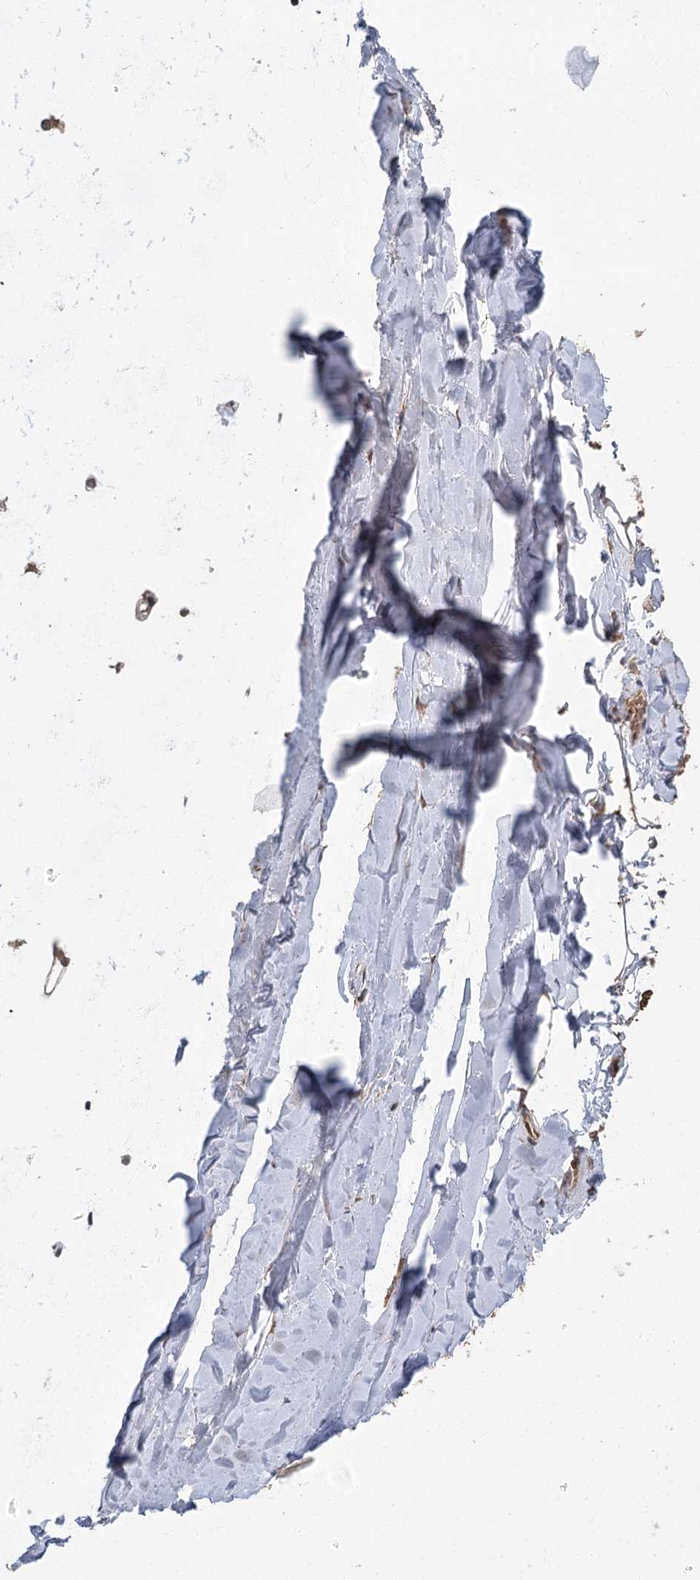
{"staining": {"intensity": "weak", "quantity": ">75%", "location": "cytoplasmic/membranous,nuclear"}, "tissue": "adipose tissue", "cell_type": "Adipocytes", "image_type": "normal", "snomed": [{"axis": "morphology", "description": "Normal tissue, NOS"}, {"axis": "topography", "description": "Lymph node"}, {"axis": "topography", "description": "Bronchus"}], "caption": "High-magnification brightfield microscopy of normal adipose tissue stained with DAB (brown) and counterstained with hematoxylin (blue). adipocytes exhibit weak cytoplasmic/membranous,nuclear expression is seen in approximately>75% of cells. The staining was performed using DAB (3,3'-diaminobenzidine), with brown indicating positive protein expression. Nuclei are stained blue with hematoxylin.", "gene": "C12orf4", "patient": {"sex": "male", "age": 63}}